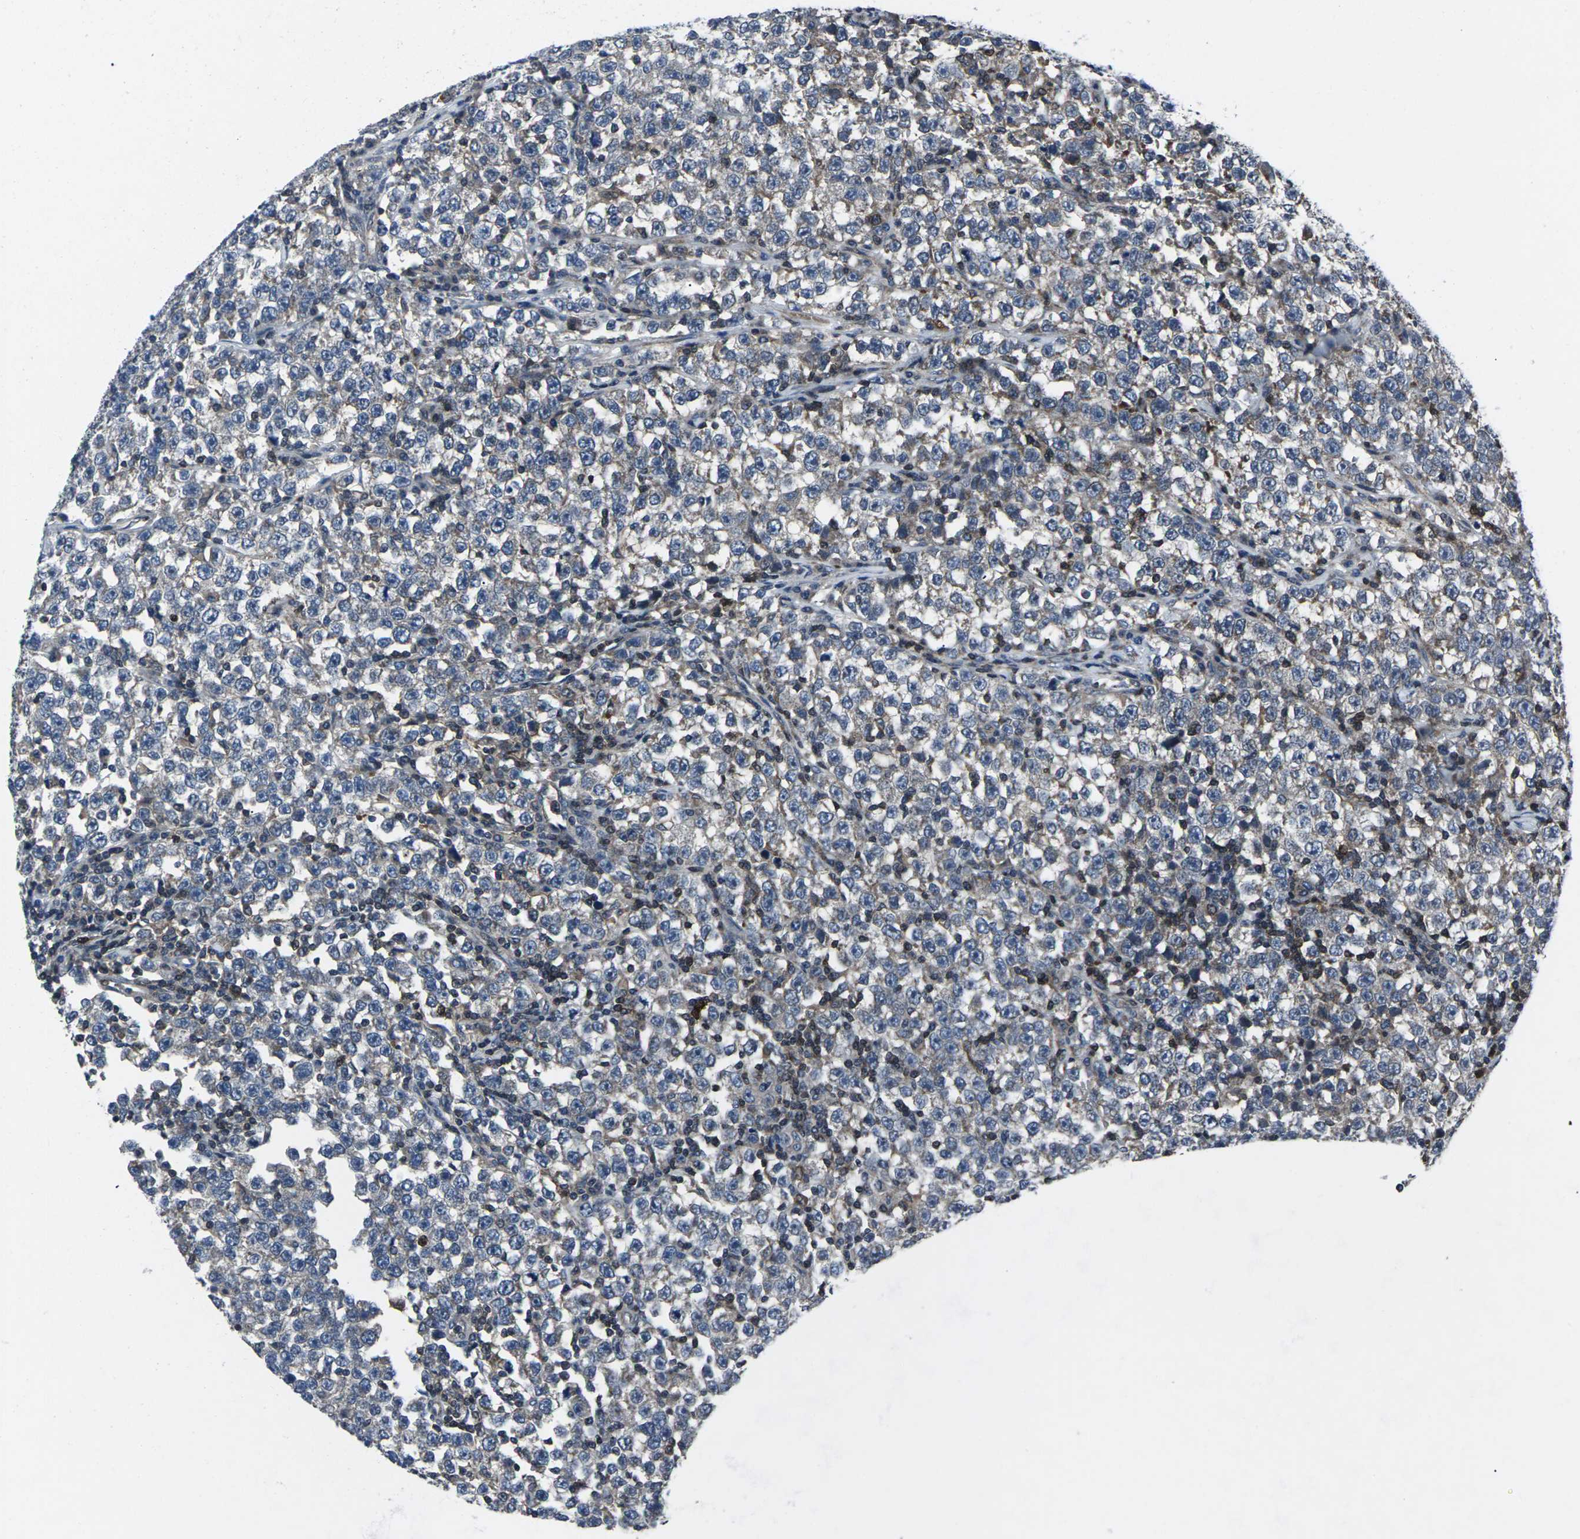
{"staining": {"intensity": "weak", "quantity": "<25%", "location": "cytoplasmic/membranous"}, "tissue": "testis cancer", "cell_type": "Tumor cells", "image_type": "cancer", "snomed": [{"axis": "morphology", "description": "Seminoma, NOS"}, {"axis": "topography", "description": "Testis"}], "caption": "An image of human testis seminoma is negative for staining in tumor cells. The staining is performed using DAB brown chromogen with nuclei counter-stained in using hematoxylin.", "gene": "STAT4", "patient": {"sex": "male", "age": 43}}